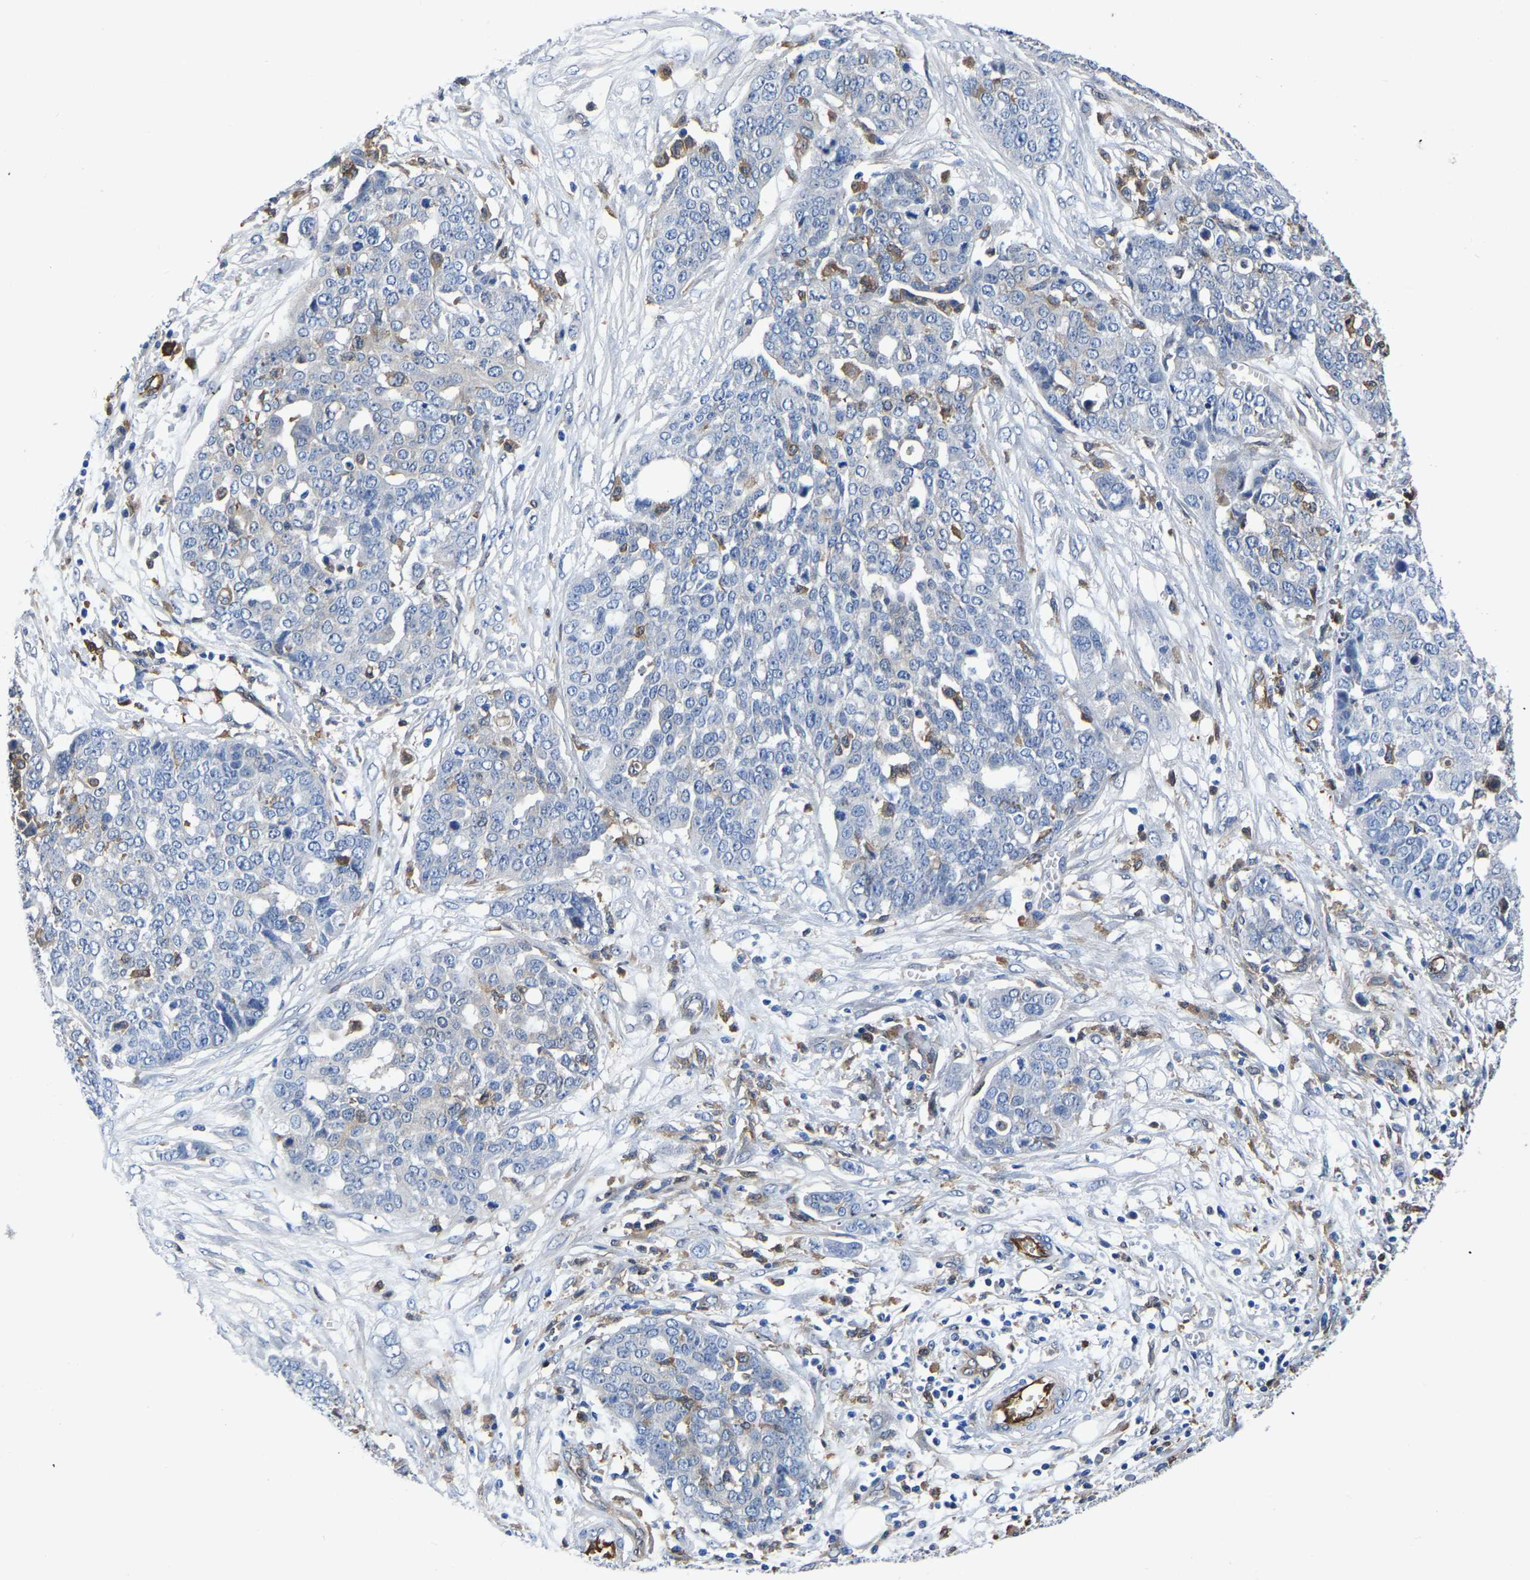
{"staining": {"intensity": "negative", "quantity": "none", "location": "none"}, "tissue": "ovarian cancer", "cell_type": "Tumor cells", "image_type": "cancer", "snomed": [{"axis": "morphology", "description": "Cystadenocarcinoma, serous, NOS"}, {"axis": "topography", "description": "Soft tissue"}, {"axis": "topography", "description": "Ovary"}], "caption": "The immunohistochemistry histopathology image has no significant staining in tumor cells of ovarian cancer (serous cystadenocarcinoma) tissue.", "gene": "ATG2B", "patient": {"sex": "female", "age": 57}}